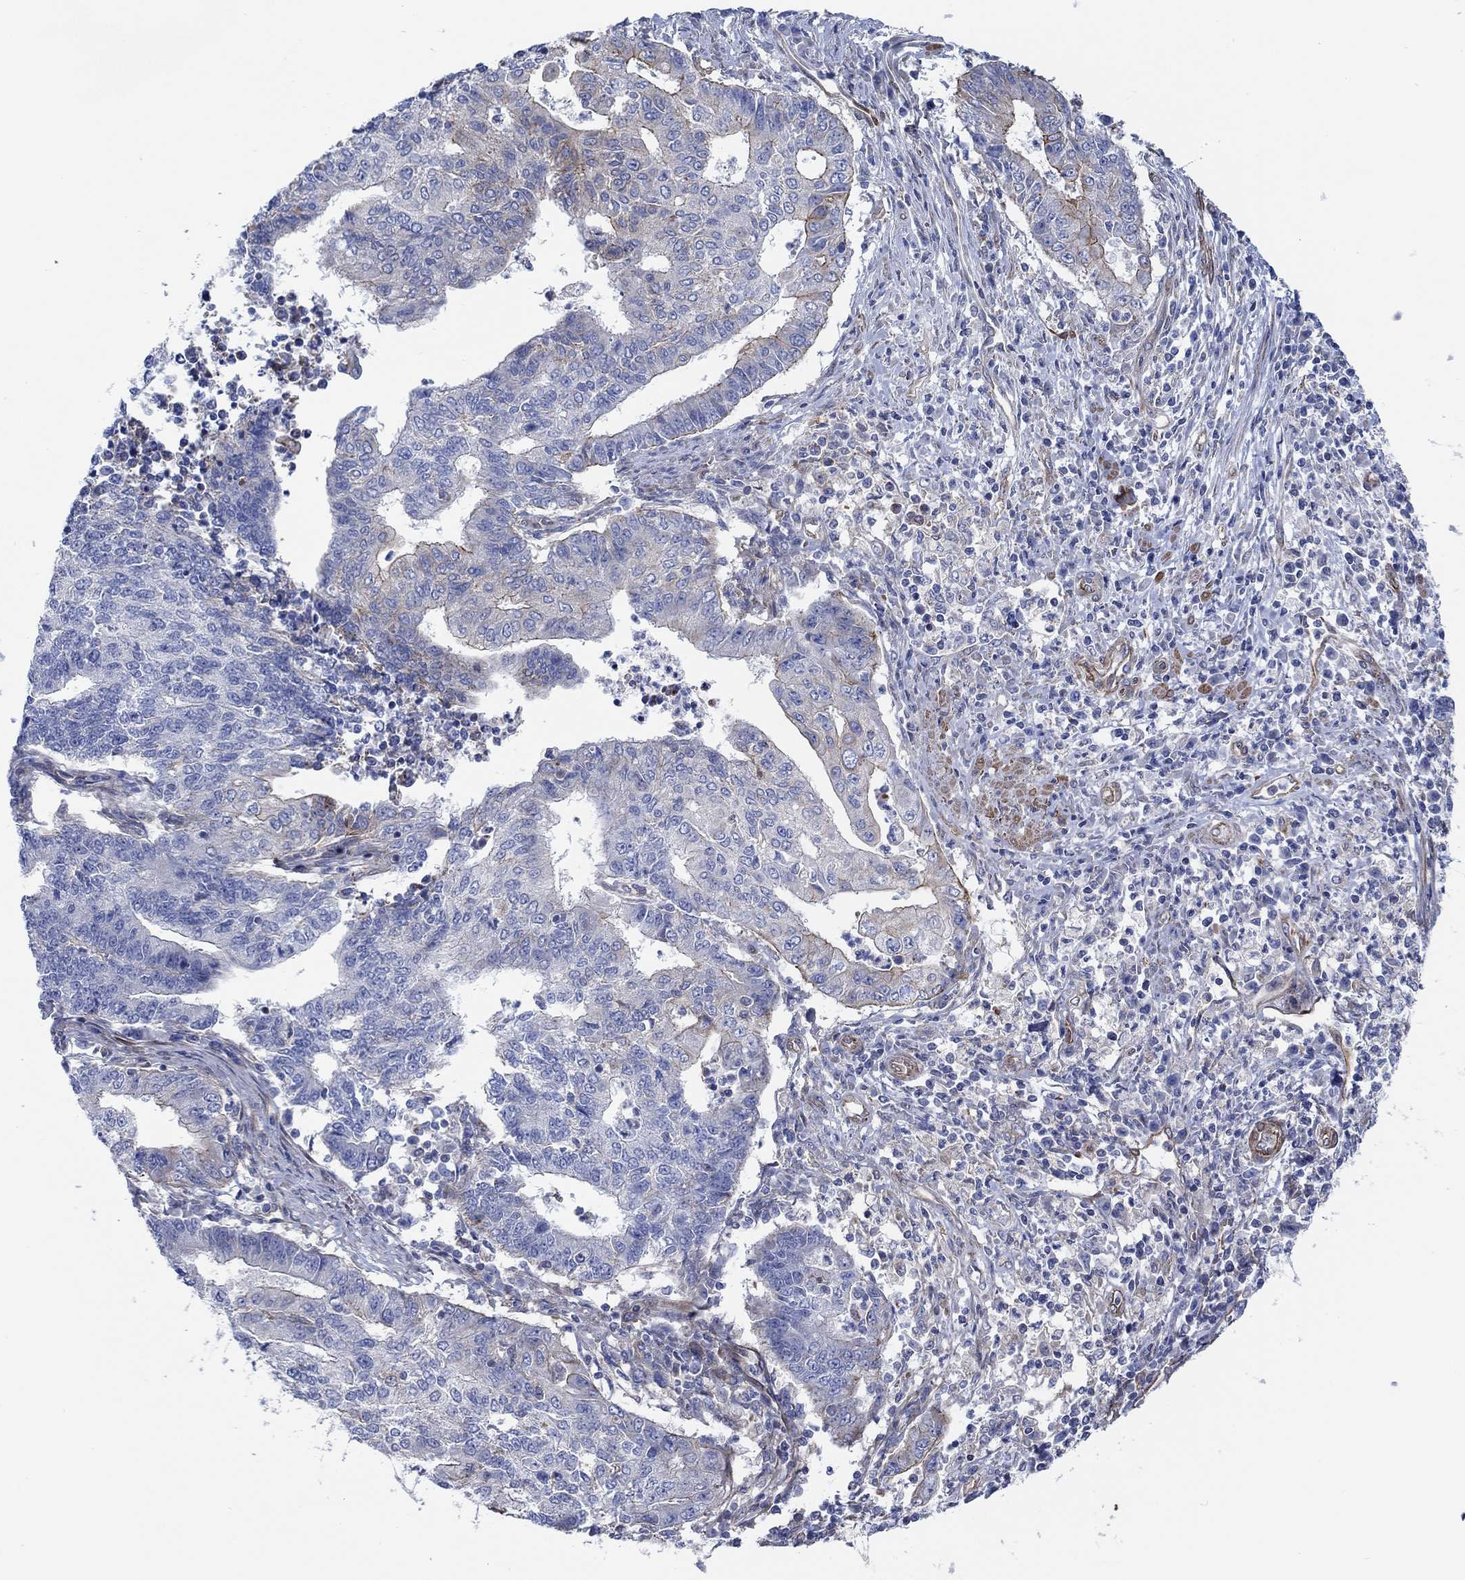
{"staining": {"intensity": "negative", "quantity": "none", "location": "none"}, "tissue": "endometrial cancer", "cell_type": "Tumor cells", "image_type": "cancer", "snomed": [{"axis": "morphology", "description": "Adenocarcinoma, NOS"}, {"axis": "topography", "description": "Uterus"}, {"axis": "topography", "description": "Endometrium"}], "caption": "DAB immunohistochemical staining of human endometrial adenocarcinoma reveals no significant staining in tumor cells.", "gene": "FMN1", "patient": {"sex": "female", "age": 54}}